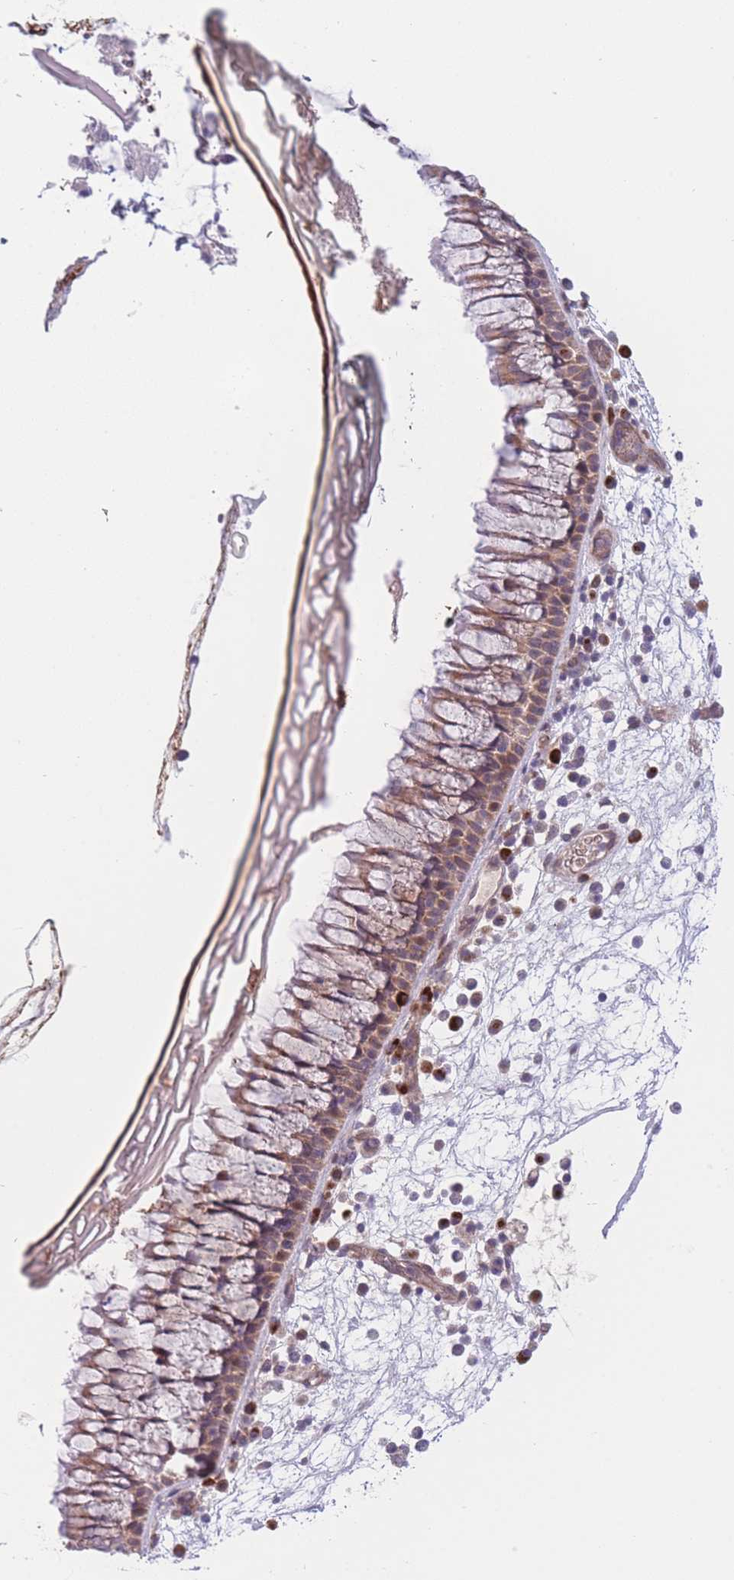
{"staining": {"intensity": "moderate", "quantity": ">75%", "location": "cytoplasmic/membranous"}, "tissue": "nasopharynx", "cell_type": "Respiratory epithelial cells", "image_type": "normal", "snomed": [{"axis": "morphology", "description": "Normal tissue, NOS"}, {"axis": "topography", "description": "Nasopharynx"}], "caption": "Immunohistochemical staining of normal nasopharynx demonstrates medium levels of moderate cytoplasmic/membranous expression in about >75% of respiratory epithelial cells. The staining was performed using DAB, with brown indicating positive protein expression. Nuclei are stained blue with hematoxylin.", "gene": "CDC25B", "patient": {"sex": "female", "age": 81}}